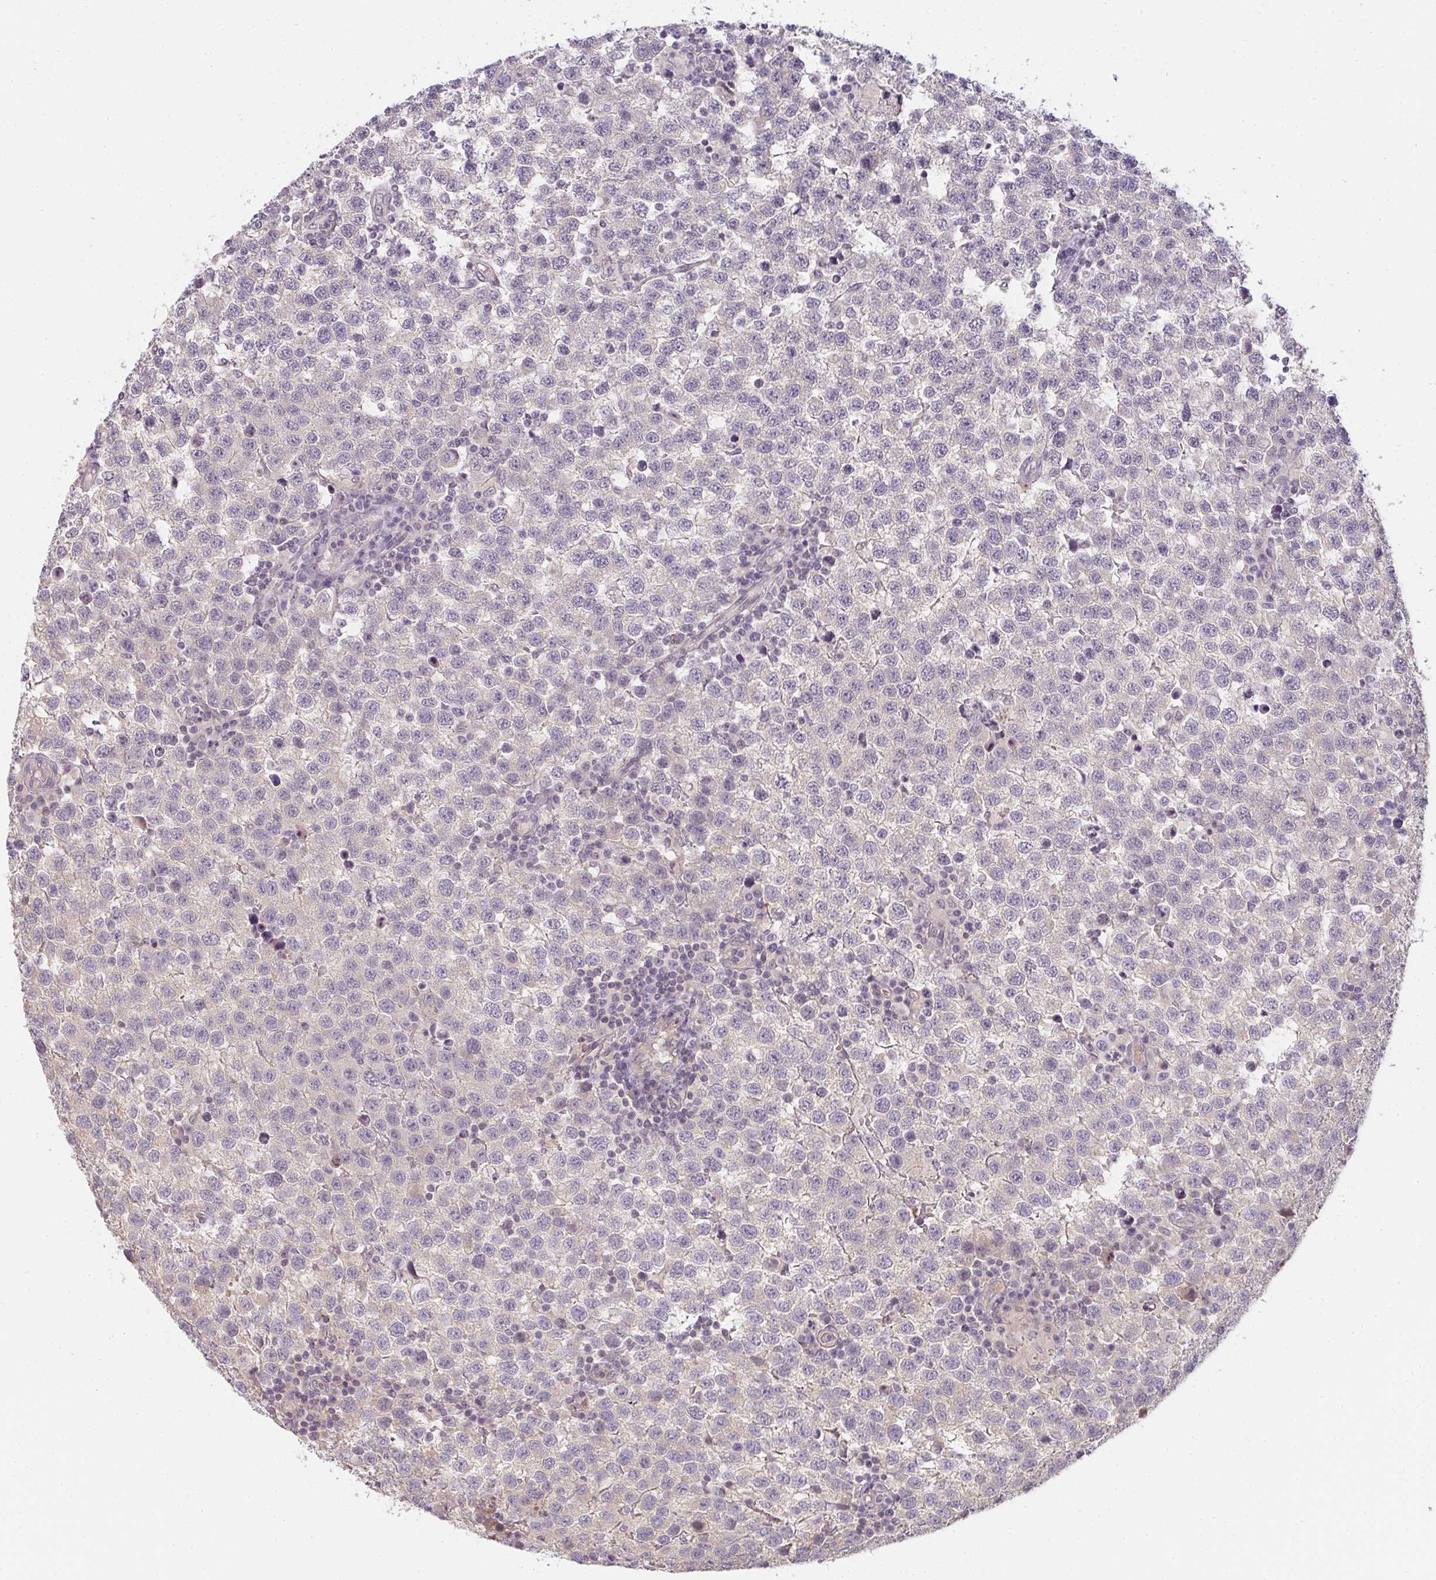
{"staining": {"intensity": "negative", "quantity": "none", "location": "none"}, "tissue": "testis cancer", "cell_type": "Tumor cells", "image_type": "cancer", "snomed": [{"axis": "morphology", "description": "Seminoma, NOS"}, {"axis": "topography", "description": "Testis"}], "caption": "High magnification brightfield microscopy of testis seminoma stained with DAB (3,3'-diaminobenzidine) (brown) and counterstained with hematoxylin (blue): tumor cells show no significant staining.", "gene": "GSDMB", "patient": {"sex": "male", "age": 34}}